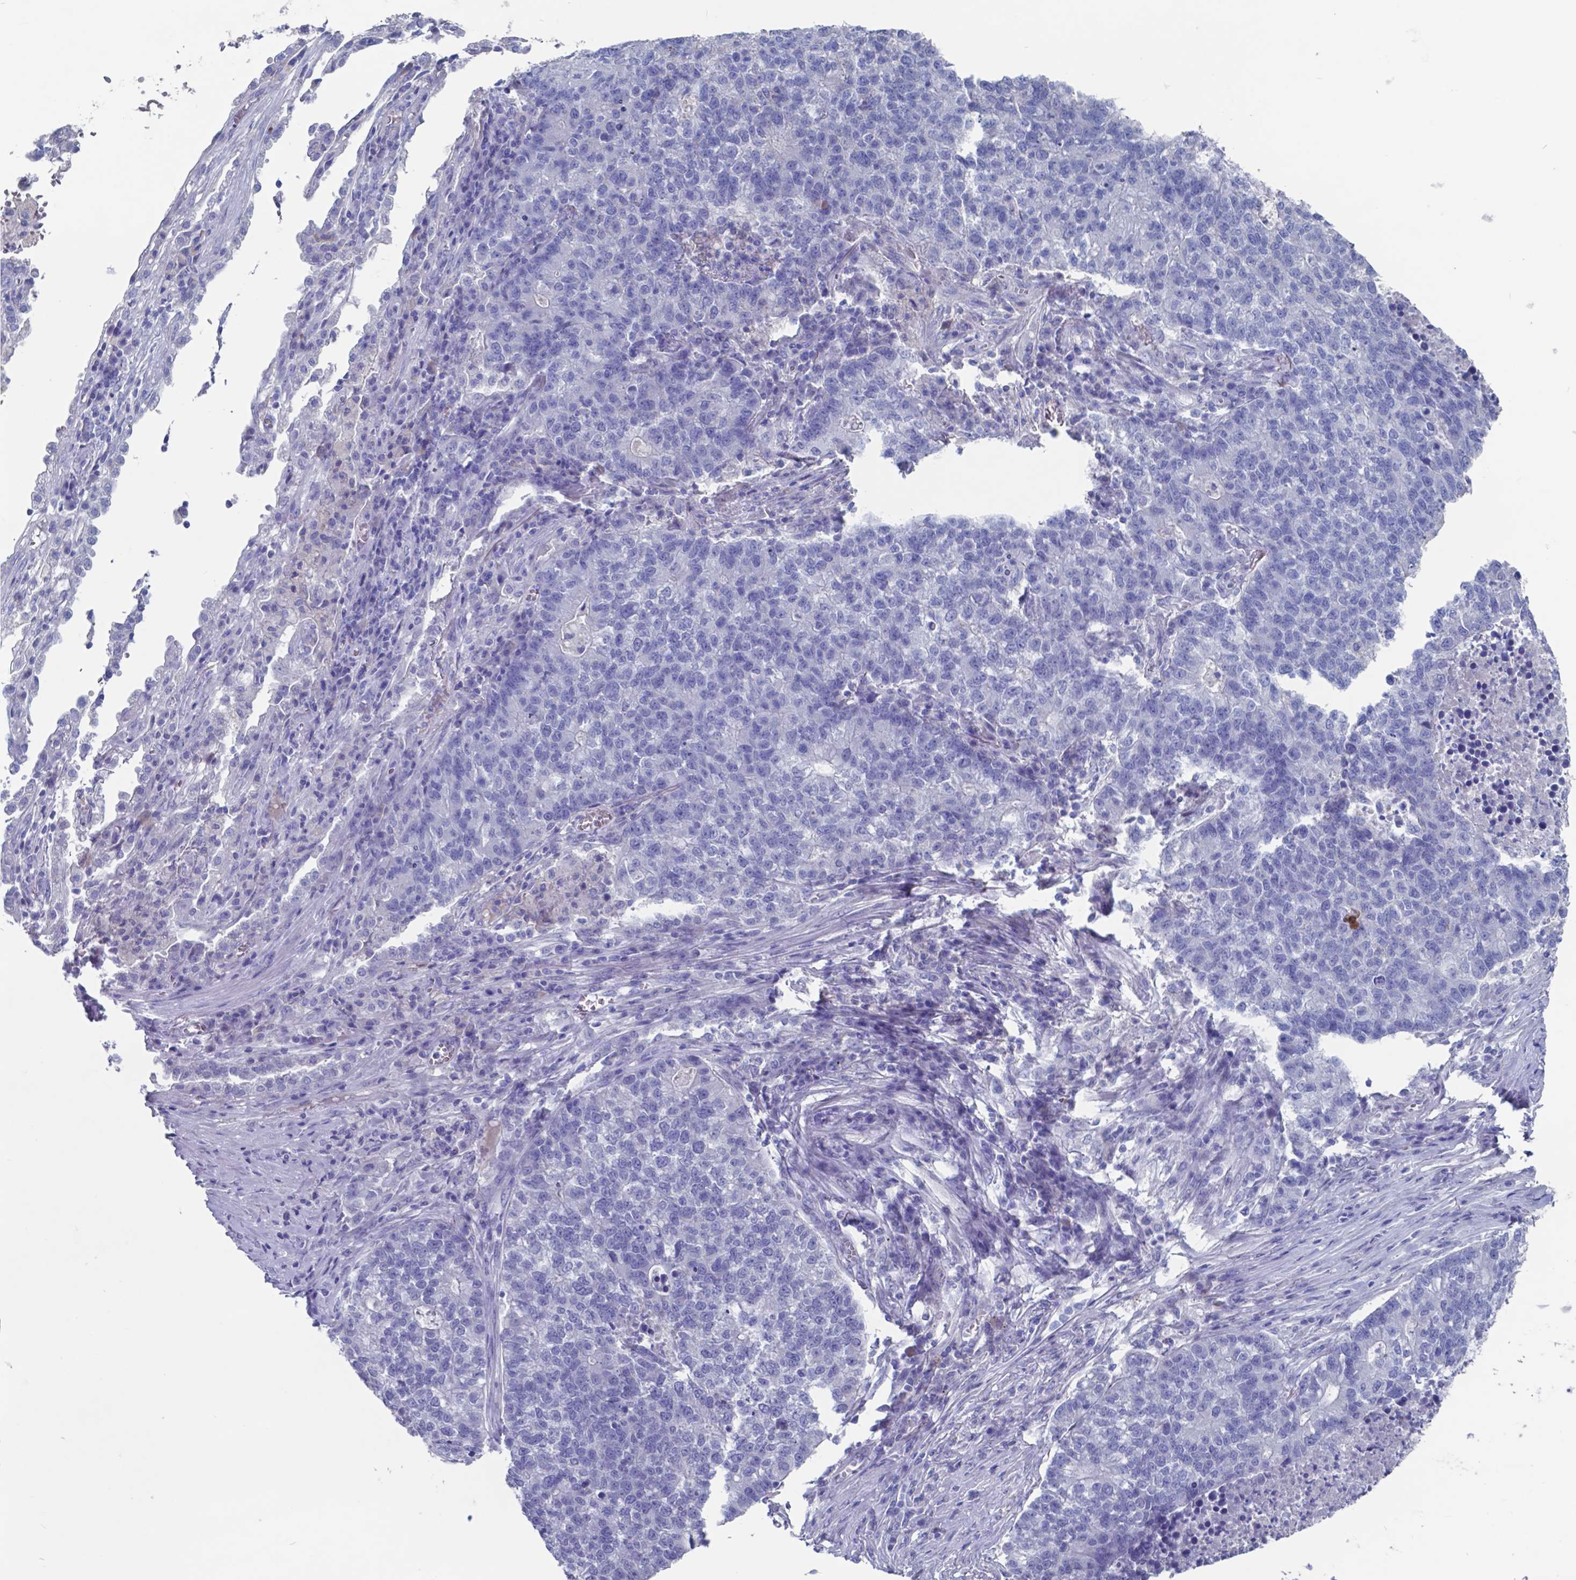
{"staining": {"intensity": "negative", "quantity": "none", "location": "none"}, "tissue": "lung cancer", "cell_type": "Tumor cells", "image_type": "cancer", "snomed": [{"axis": "morphology", "description": "Adenocarcinoma, NOS"}, {"axis": "topography", "description": "Lung"}], "caption": "Tumor cells are negative for brown protein staining in lung adenocarcinoma.", "gene": "TTR", "patient": {"sex": "male", "age": 57}}